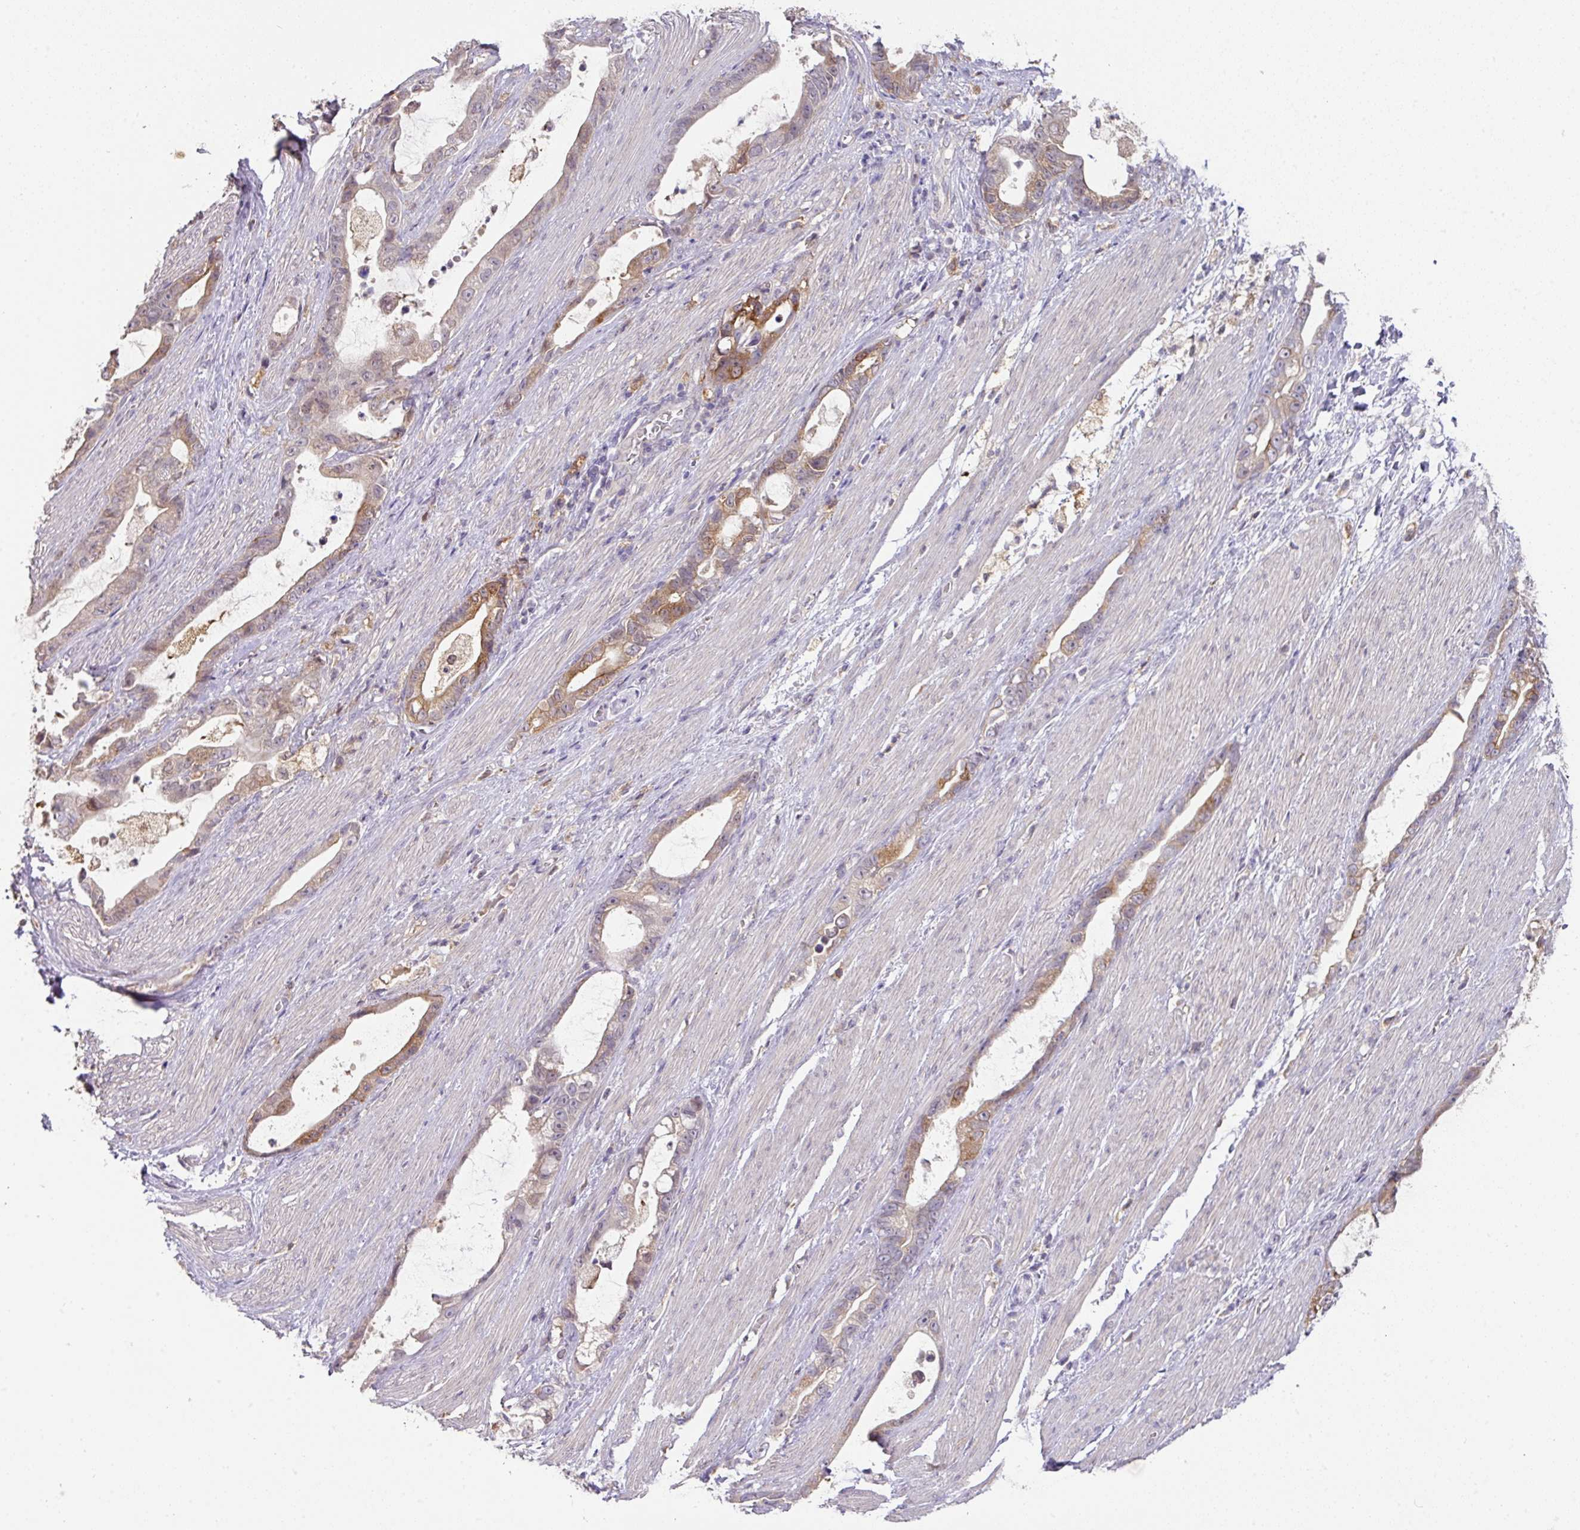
{"staining": {"intensity": "weak", "quantity": ">75%", "location": "cytoplasmic/membranous"}, "tissue": "stomach cancer", "cell_type": "Tumor cells", "image_type": "cancer", "snomed": [{"axis": "morphology", "description": "Adenocarcinoma, NOS"}, {"axis": "topography", "description": "Stomach"}], "caption": "Brown immunohistochemical staining in stomach adenocarcinoma exhibits weak cytoplasmic/membranous positivity in approximately >75% of tumor cells.", "gene": "GCNT7", "patient": {"sex": "male", "age": 55}}